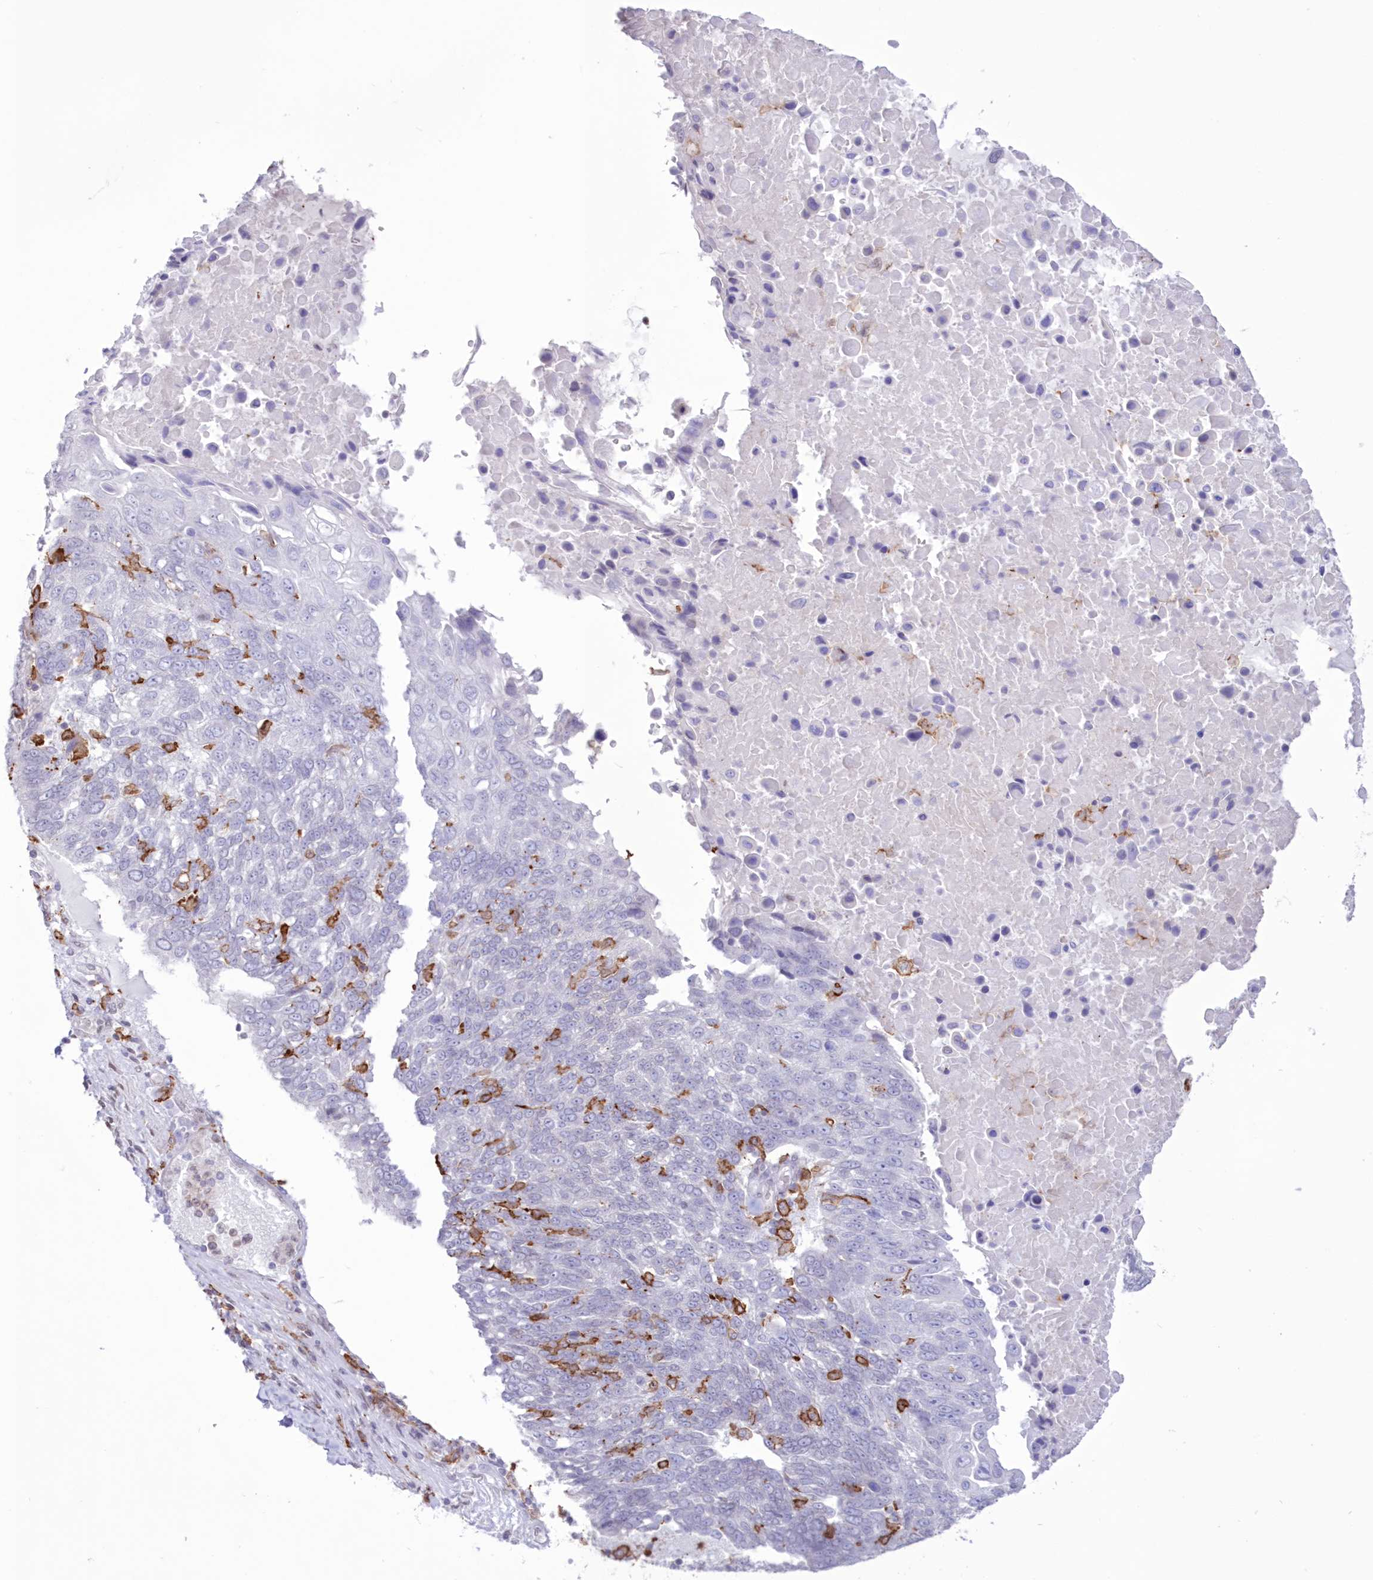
{"staining": {"intensity": "negative", "quantity": "none", "location": "none"}, "tissue": "lung cancer", "cell_type": "Tumor cells", "image_type": "cancer", "snomed": [{"axis": "morphology", "description": "Squamous cell carcinoma, NOS"}, {"axis": "topography", "description": "Lung"}], "caption": "DAB (3,3'-diaminobenzidine) immunohistochemical staining of human squamous cell carcinoma (lung) shows no significant staining in tumor cells.", "gene": "C11orf1", "patient": {"sex": "male", "age": 66}}